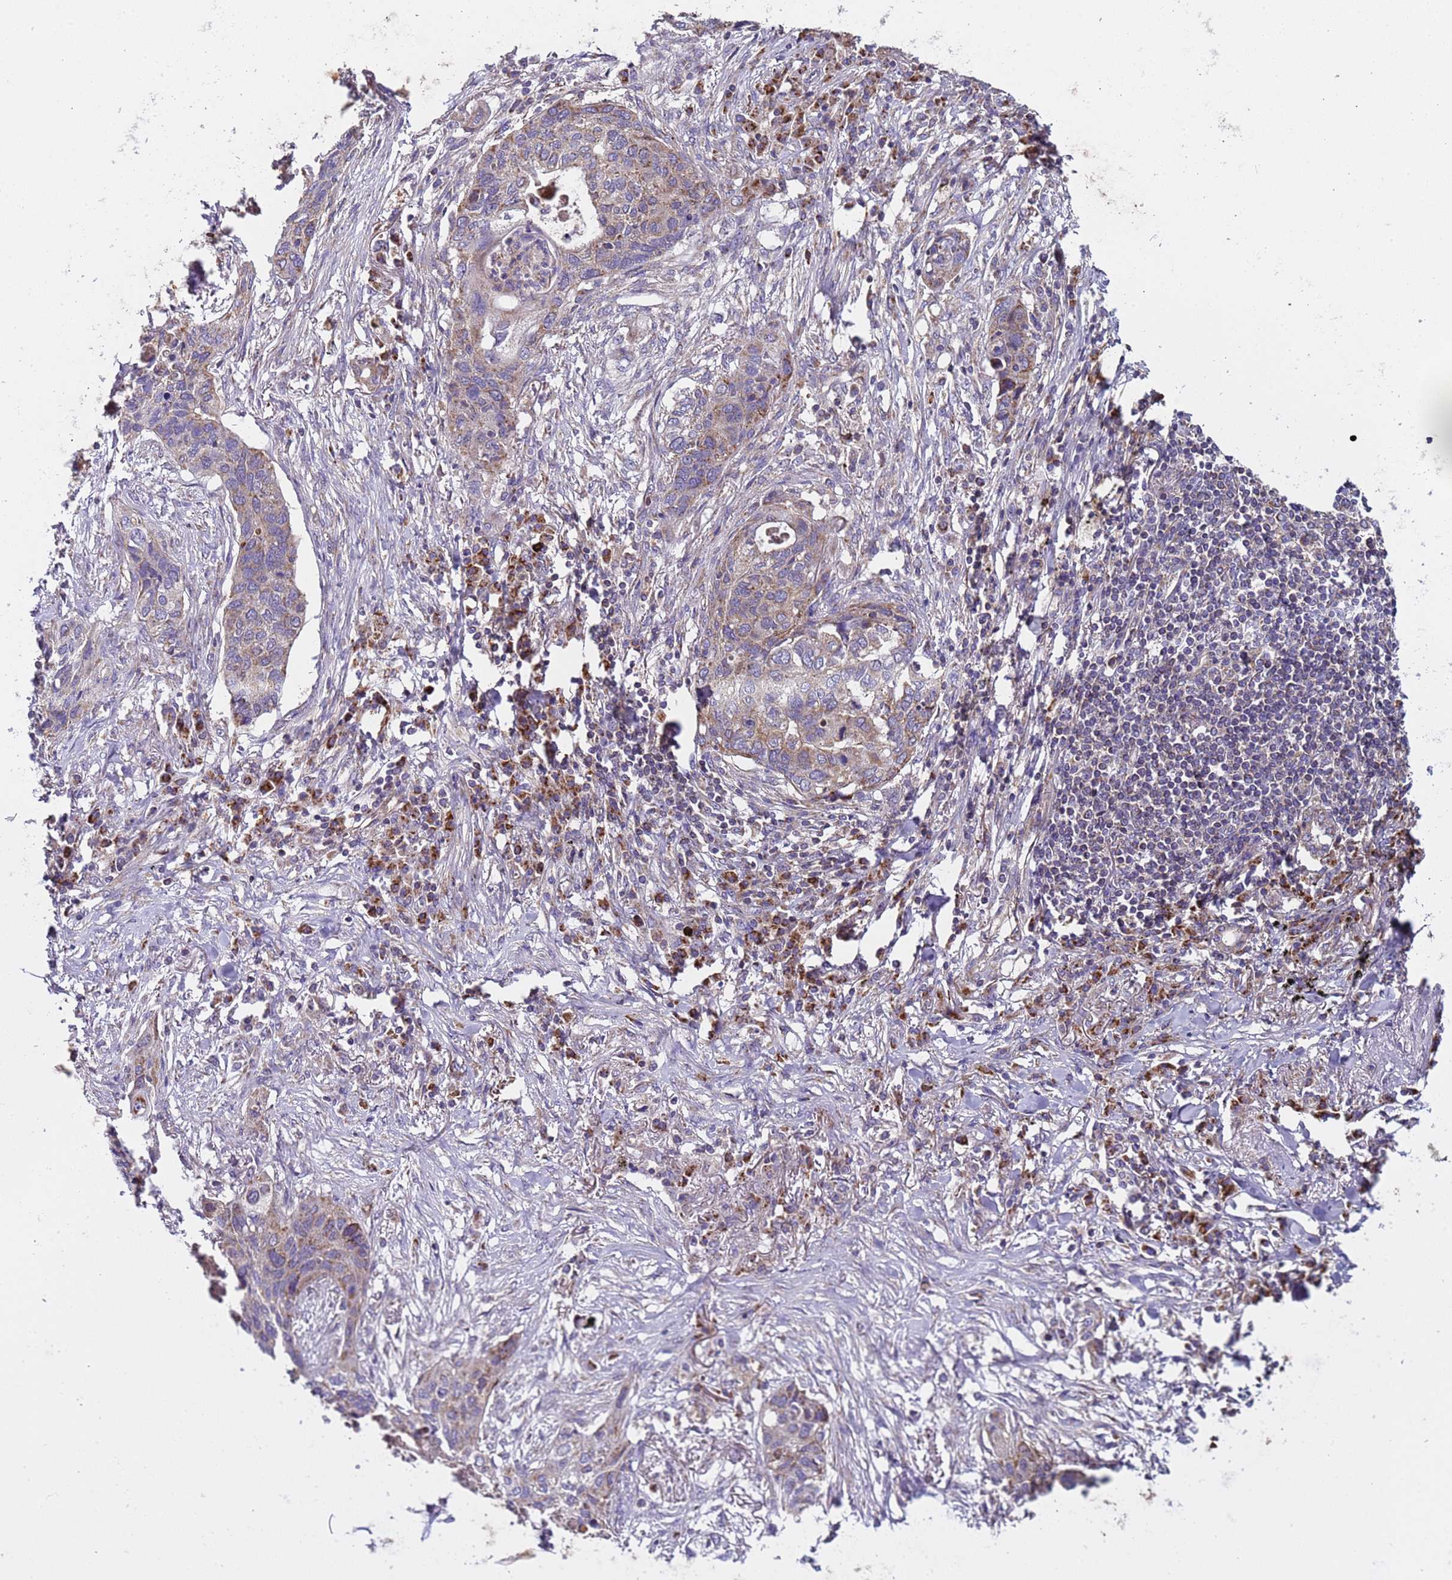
{"staining": {"intensity": "weak", "quantity": "<25%", "location": "cytoplasmic/membranous"}, "tissue": "lung cancer", "cell_type": "Tumor cells", "image_type": "cancer", "snomed": [{"axis": "morphology", "description": "Squamous cell carcinoma, NOS"}, {"axis": "topography", "description": "Lung"}], "caption": "DAB immunohistochemical staining of lung cancer shows no significant positivity in tumor cells.", "gene": "TMEM126A", "patient": {"sex": "female", "age": 63}}